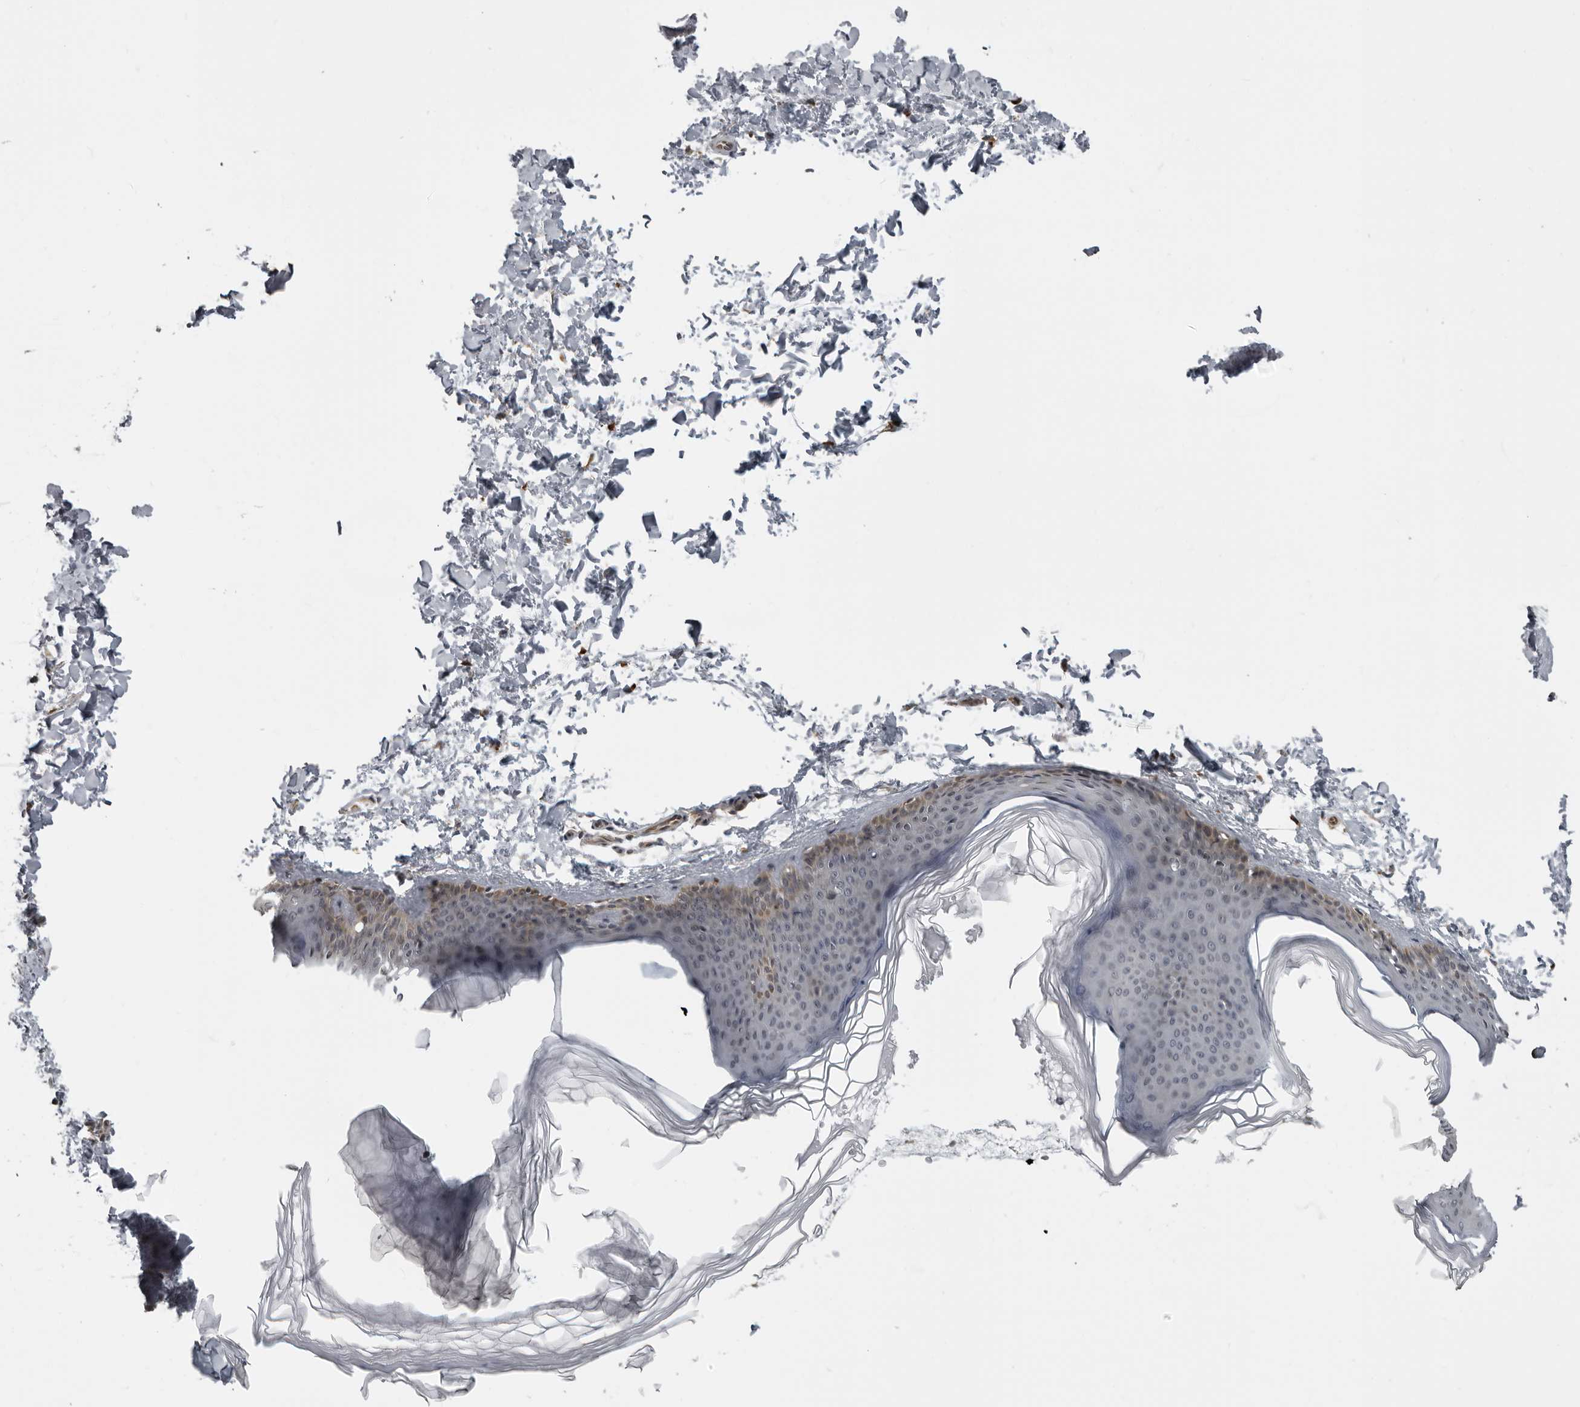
{"staining": {"intensity": "negative", "quantity": "none", "location": "none"}, "tissue": "skin", "cell_type": "Fibroblasts", "image_type": "normal", "snomed": [{"axis": "morphology", "description": "Normal tissue, NOS"}, {"axis": "topography", "description": "Skin"}], "caption": "High power microscopy histopathology image of an immunohistochemistry (IHC) micrograph of benign skin, revealing no significant staining in fibroblasts. (DAB IHC visualized using brightfield microscopy, high magnification).", "gene": "RTCA", "patient": {"sex": "female", "age": 27}}